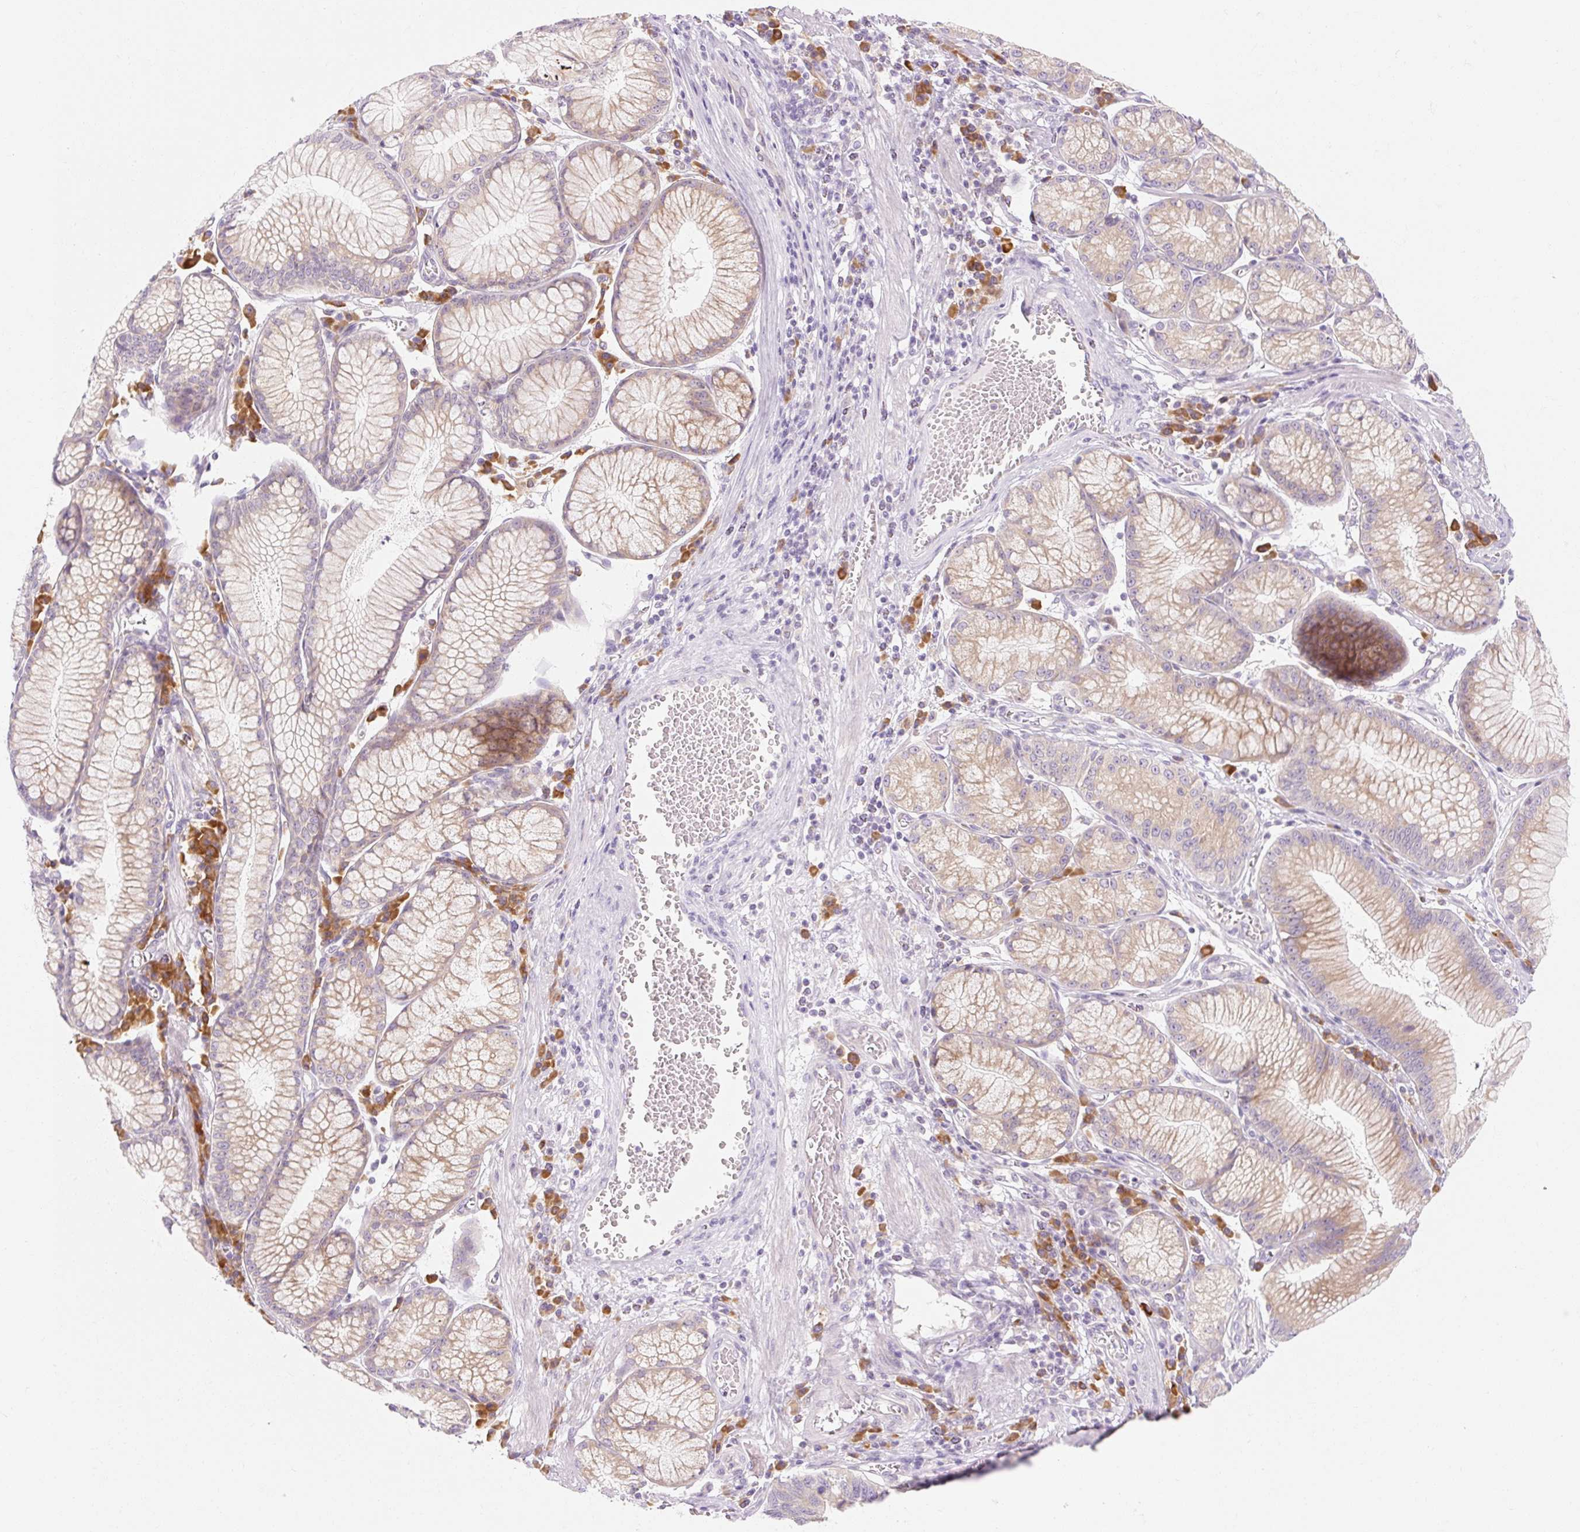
{"staining": {"intensity": "weak", "quantity": ">75%", "location": "cytoplasmic/membranous"}, "tissue": "stomach cancer", "cell_type": "Tumor cells", "image_type": "cancer", "snomed": [{"axis": "morphology", "description": "Adenocarcinoma, NOS"}, {"axis": "topography", "description": "Stomach"}], "caption": "Protein expression analysis of stomach cancer reveals weak cytoplasmic/membranous positivity in about >75% of tumor cells.", "gene": "MYO1D", "patient": {"sex": "male", "age": 59}}